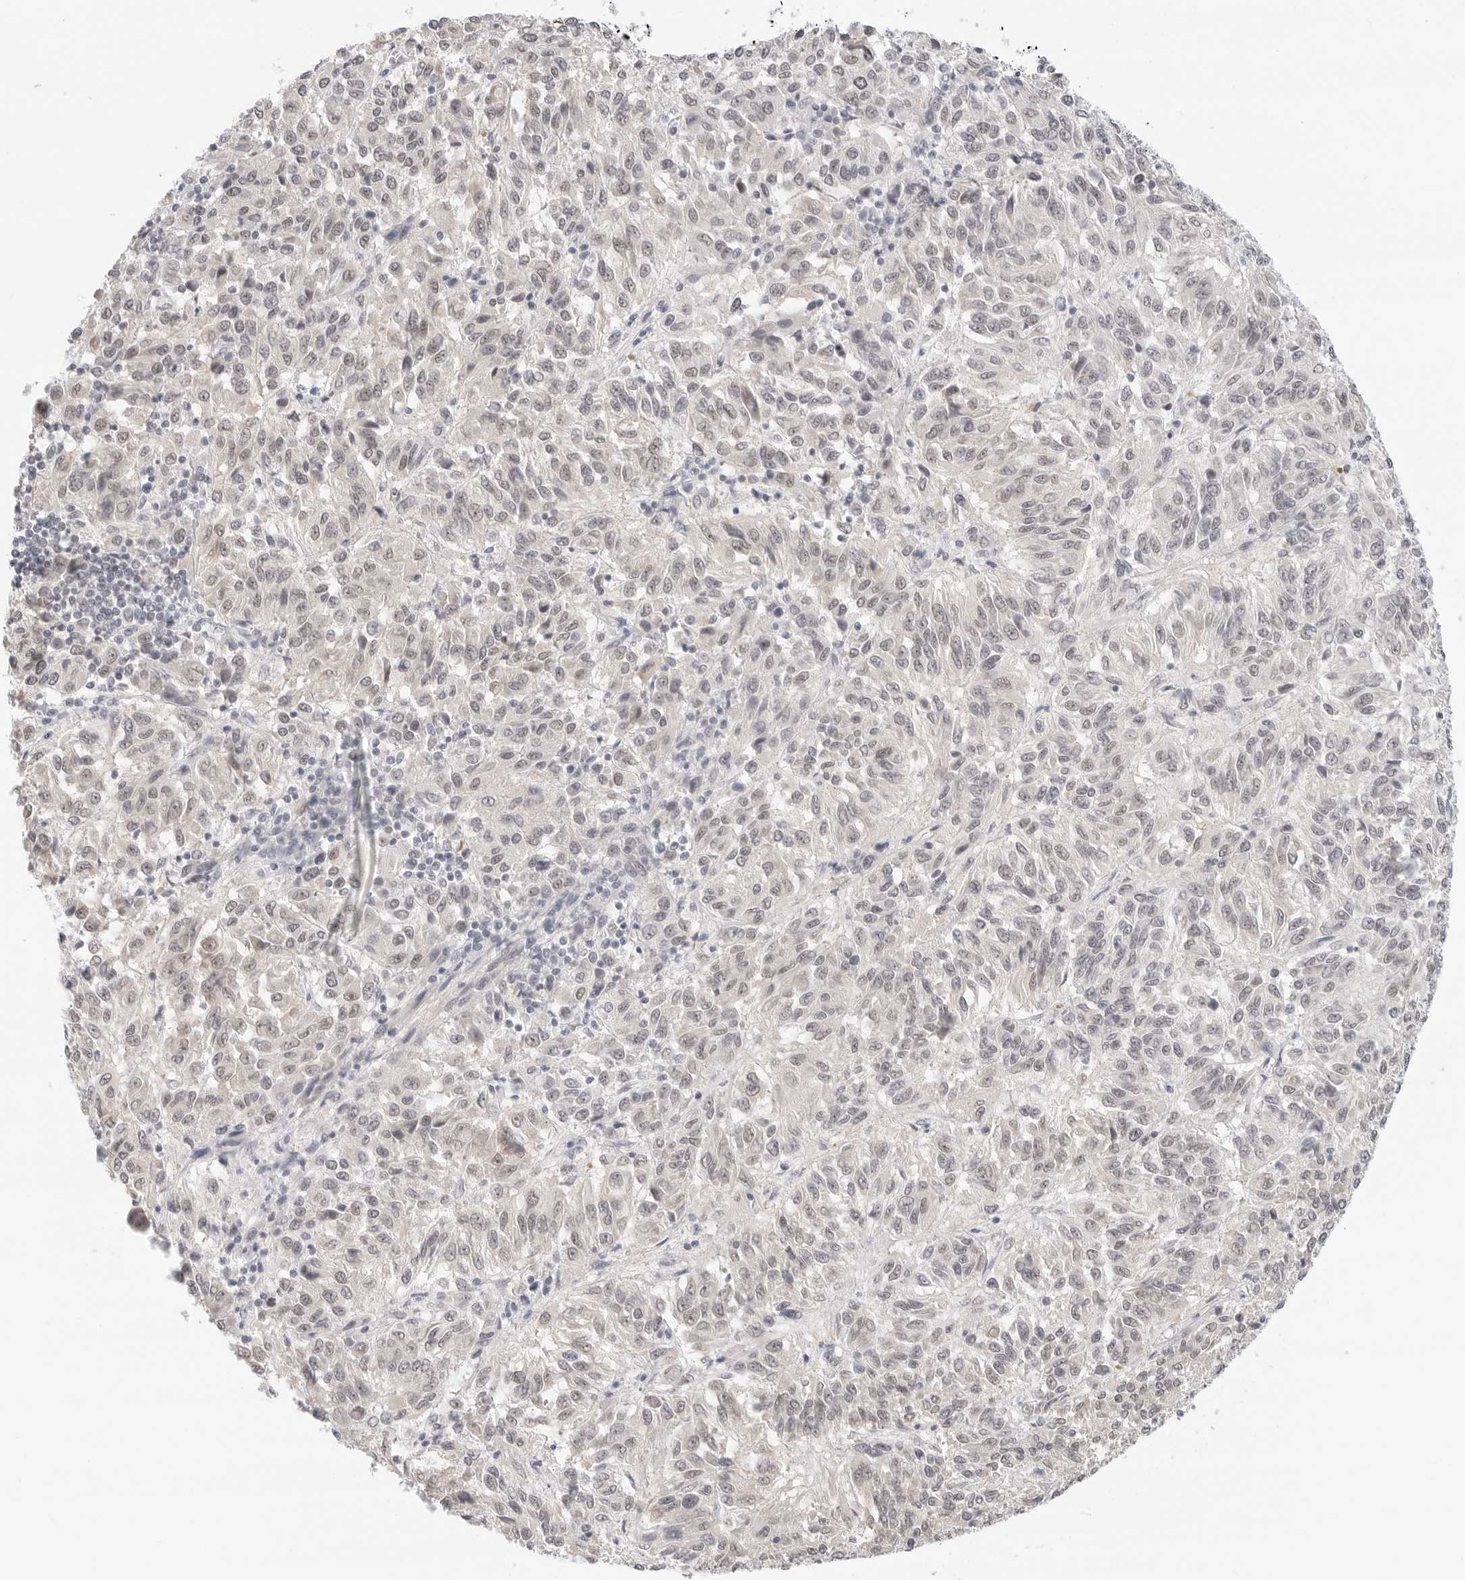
{"staining": {"intensity": "weak", "quantity": "<25%", "location": "nuclear"}, "tissue": "melanoma", "cell_type": "Tumor cells", "image_type": "cancer", "snomed": [{"axis": "morphology", "description": "Malignant melanoma, Metastatic site"}, {"axis": "topography", "description": "Lung"}], "caption": "An immunohistochemistry (IHC) histopathology image of malignant melanoma (metastatic site) is shown. There is no staining in tumor cells of malignant melanoma (metastatic site). Nuclei are stained in blue.", "gene": "TSEN2", "patient": {"sex": "male", "age": 64}}